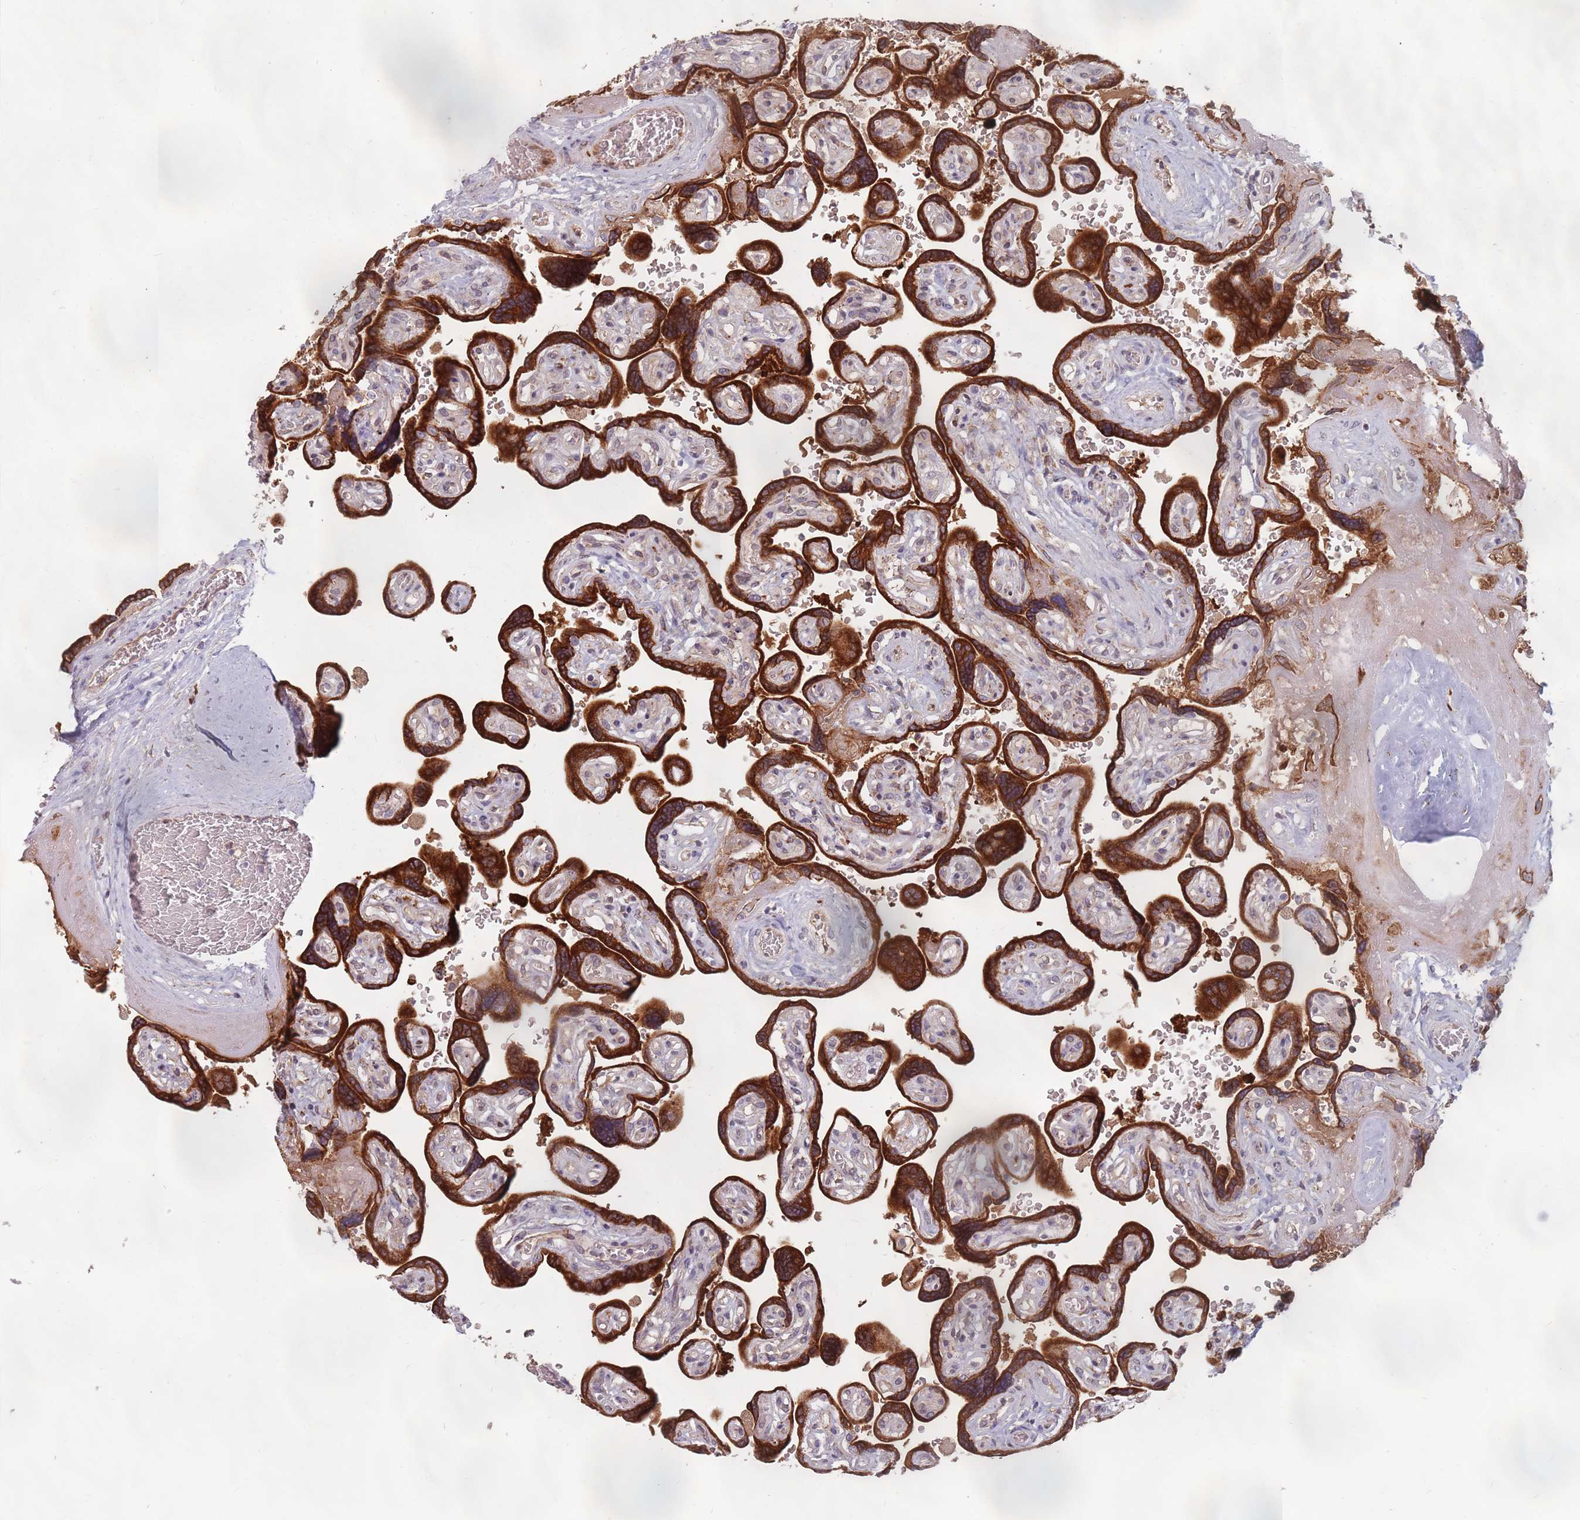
{"staining": {"intensity": "strong", "quantity": ">75%", "location": "cytoplasmic/membranous"}, "tissue": "placenta", "cell_type": "Decidual cells", "image_type": "normal", "snomed": [{"axis": "morphology", "description": "Normal tissue, NOS"}, {"axis": "topography", "description": "Placenta"}], "caption": "A photomicrograph of placenta stained for a protein reveals strong cytoplasmic/membranous brown staining in decidual cells. Using DAB (brown) and hematoxylin (blue) stains, captured at high magnification using brightfield microscopy.", "gene": "ADAL", "patient": {"sex": "female", "age": 32}}